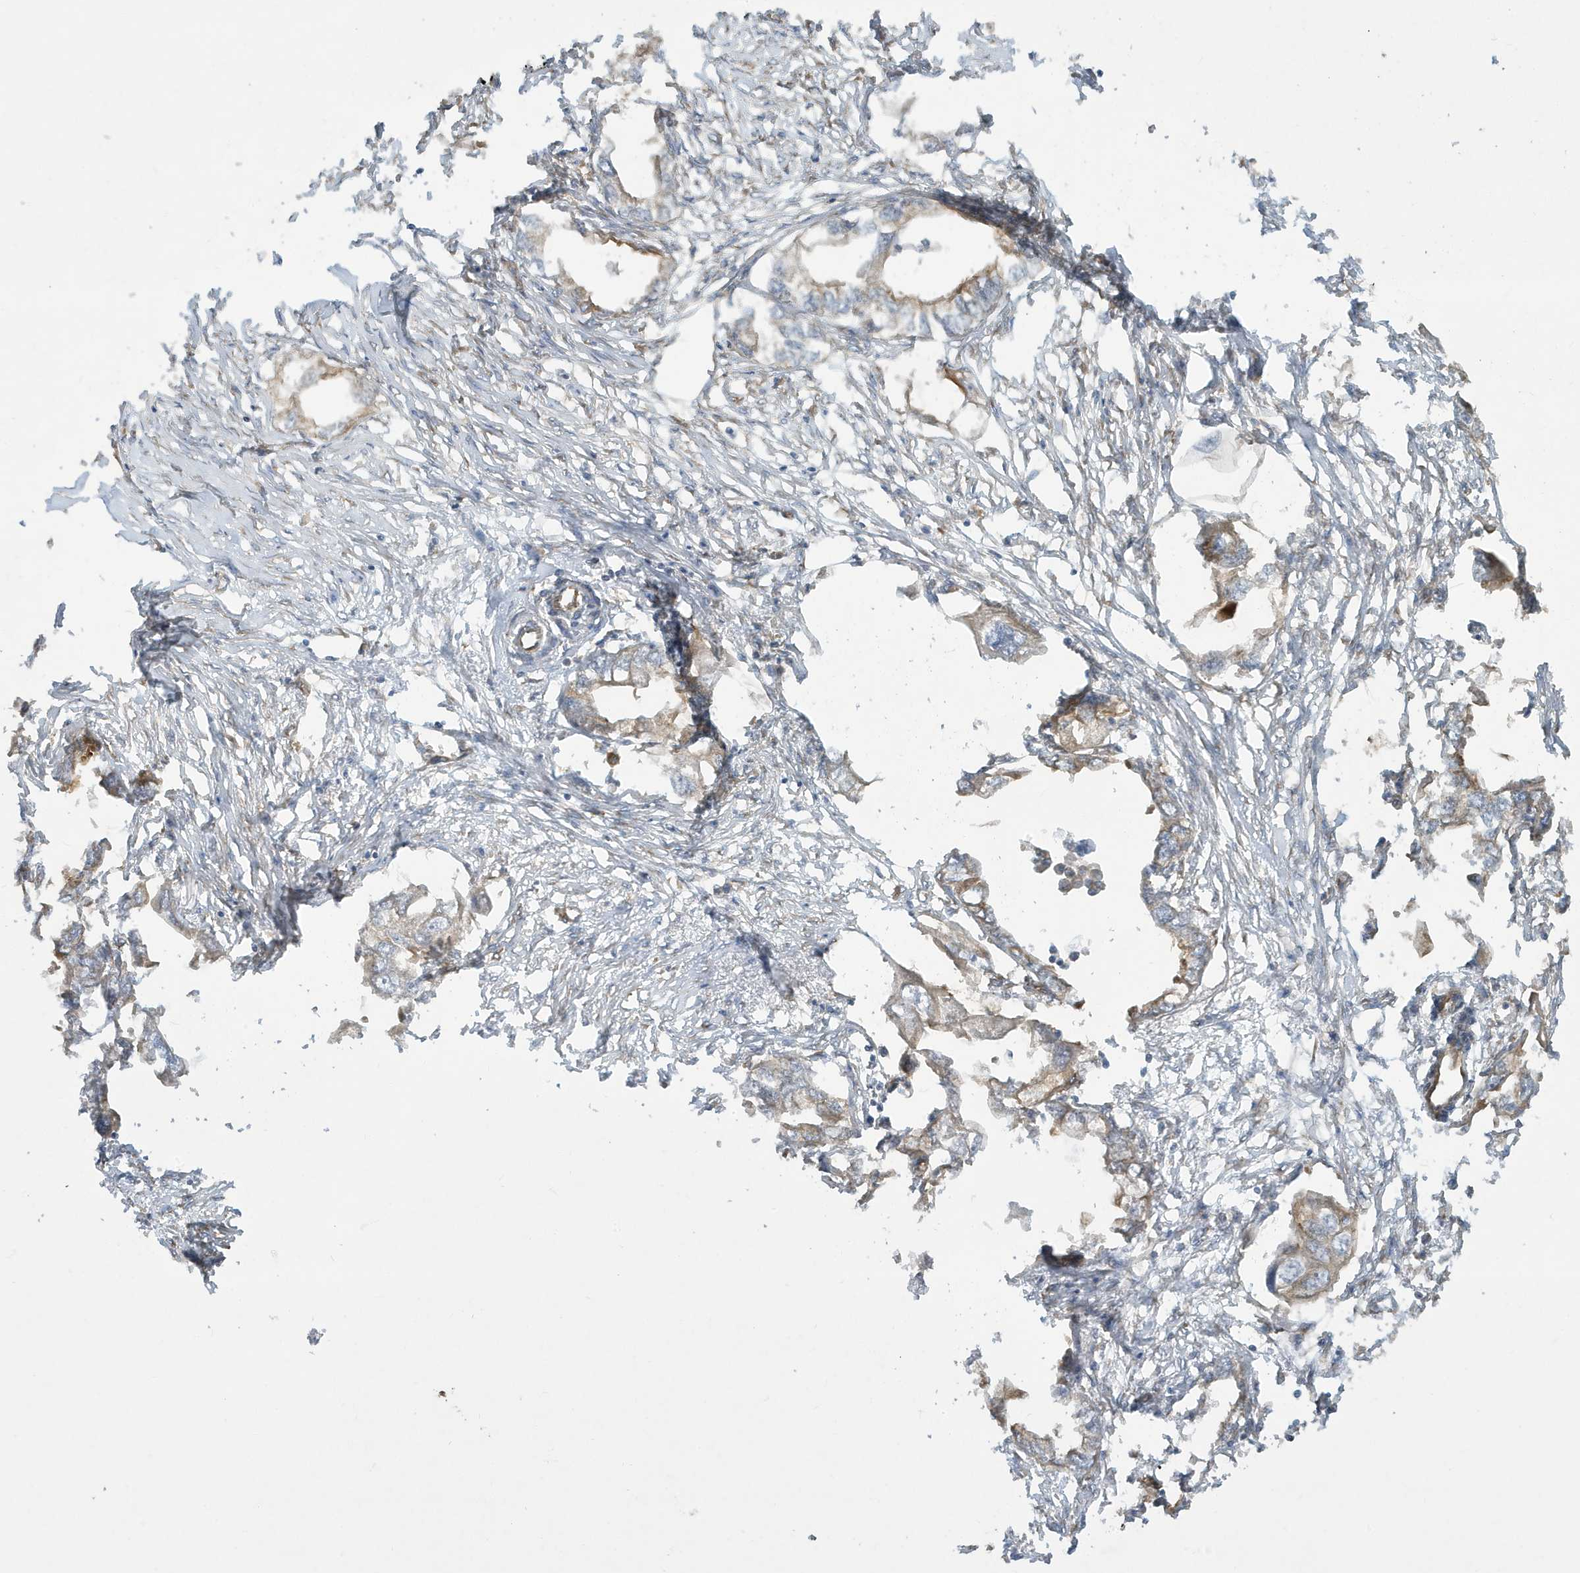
{"staining": {"intensity": "weak", "quantity": "25%-75%", "location": "cytoplasmic/membranous"}, "tissue": "endometrial cancer", "cell_type": "Tumor cells", "image_type": "cancer", "snomed": [{"axis": "morphology", "description": "Adenocarcinoma, NOS"}, {"axis": "morphology", "description": "Adenocarcinoma, metastatic, NOS"}, {"axis": "topography", "description": "Adipose tissue"}, {"axis": "topography", "description": "Endometrium"}], "caption": "This micrograph shows IHC staining of adenocarcinoma (endometrial), with low weak cytoplasmic/membranous staining in approximately 25%-75% of tumor cells.", "gene": "ATP23", "patient": {"sex": "female", "age": 67}}